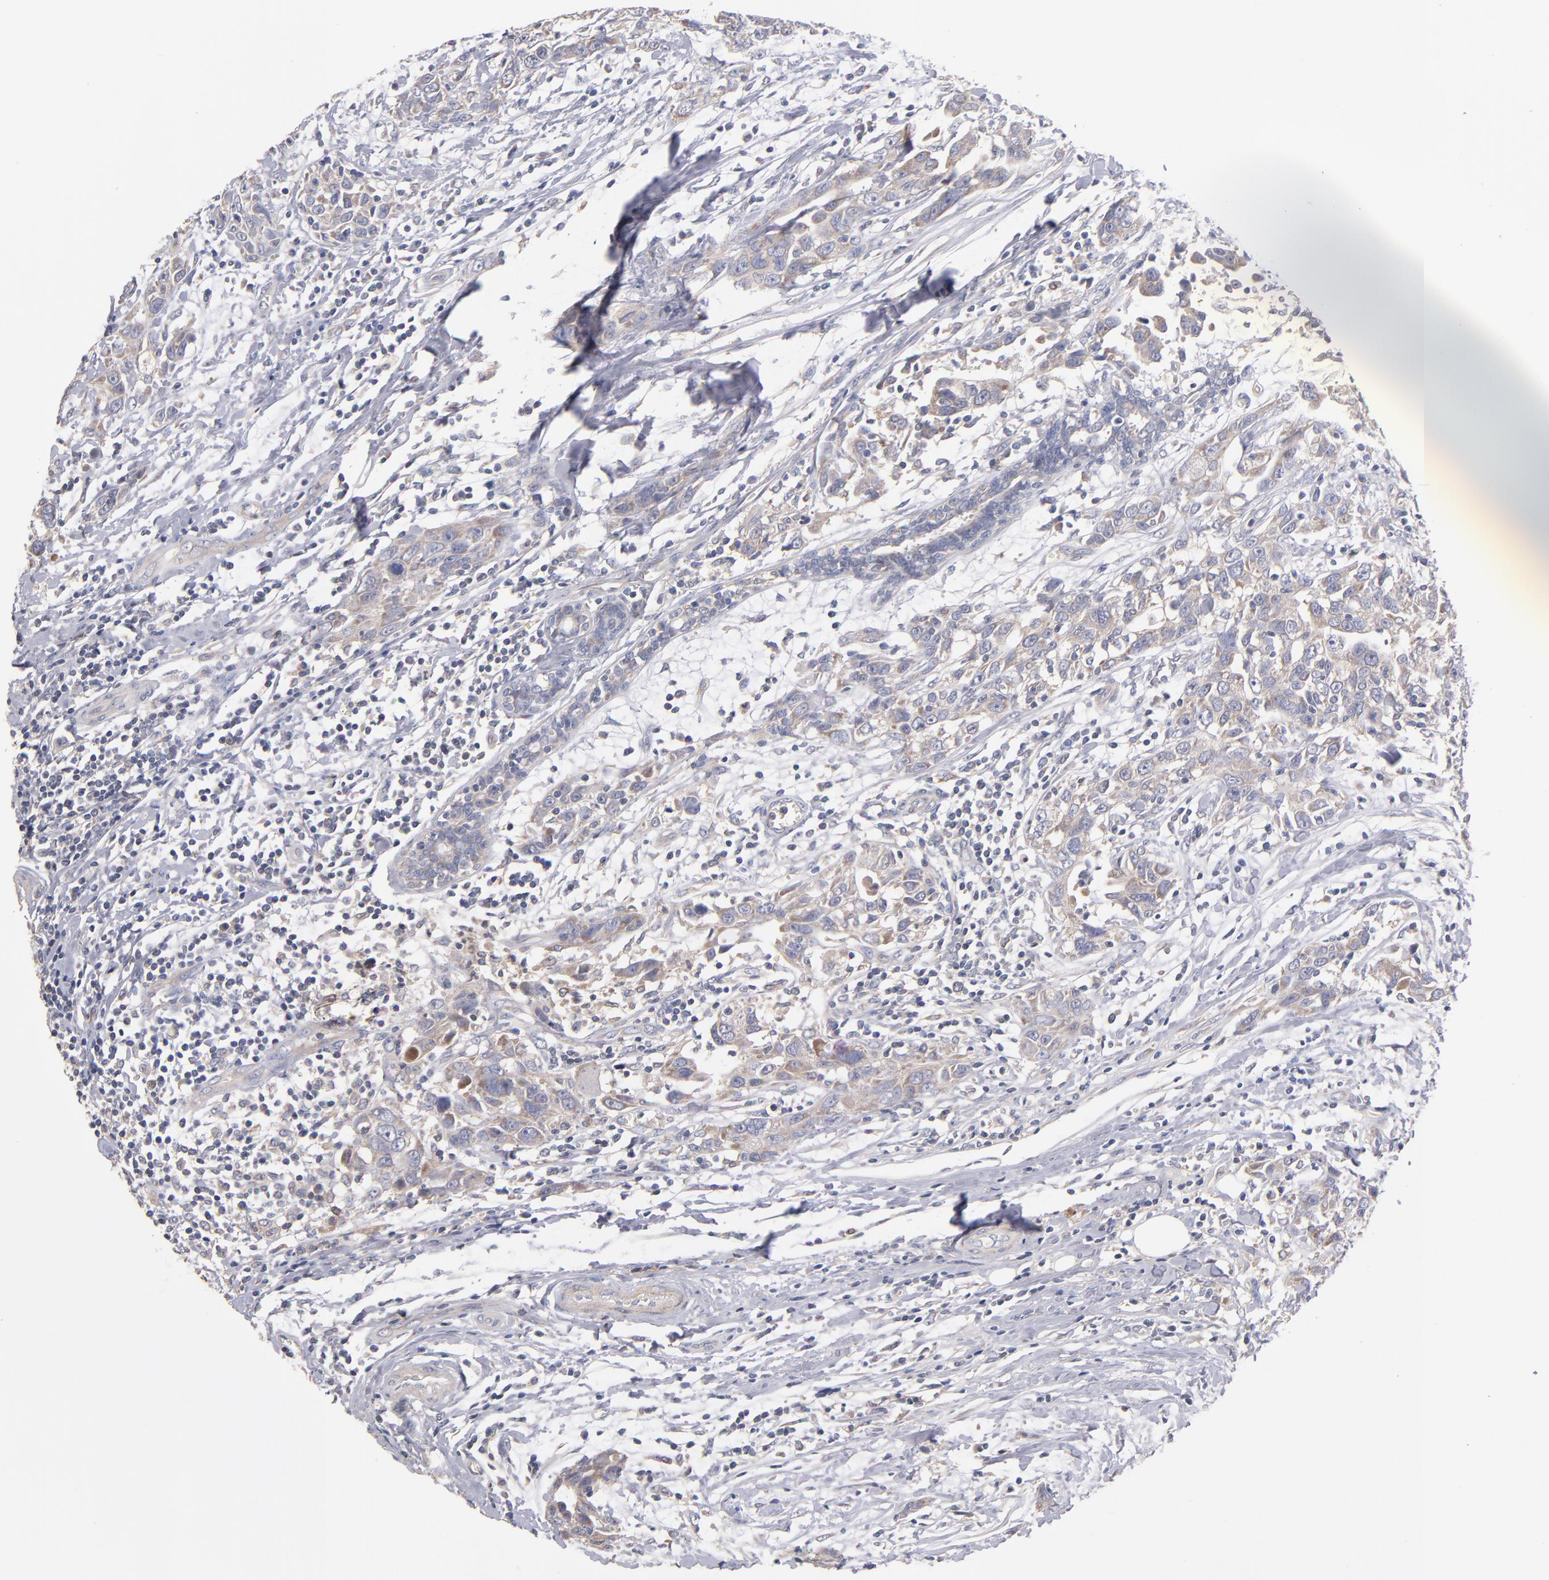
{"staining": {"intensity": "weak", "quantity": ">75%", "location": "cytoplasmic/membranous"}, "tissue": "breast cancer", "cell_type": "Tumor cells", "image_type": "cancer", "snomed": [{"axis": "morphology", "description": "Duct carcinoma"}, {"axis": "topography", "description": "Breast"}], "caption": "Brown immunohistochemical staining in human invasive ductal carcinoma (breast) demonstrates weak cytoplasmic/membranous positivity in about >75% of tumor cells.", "gene": "DACT1", "patient": {"sex": "female", "age": 50}}